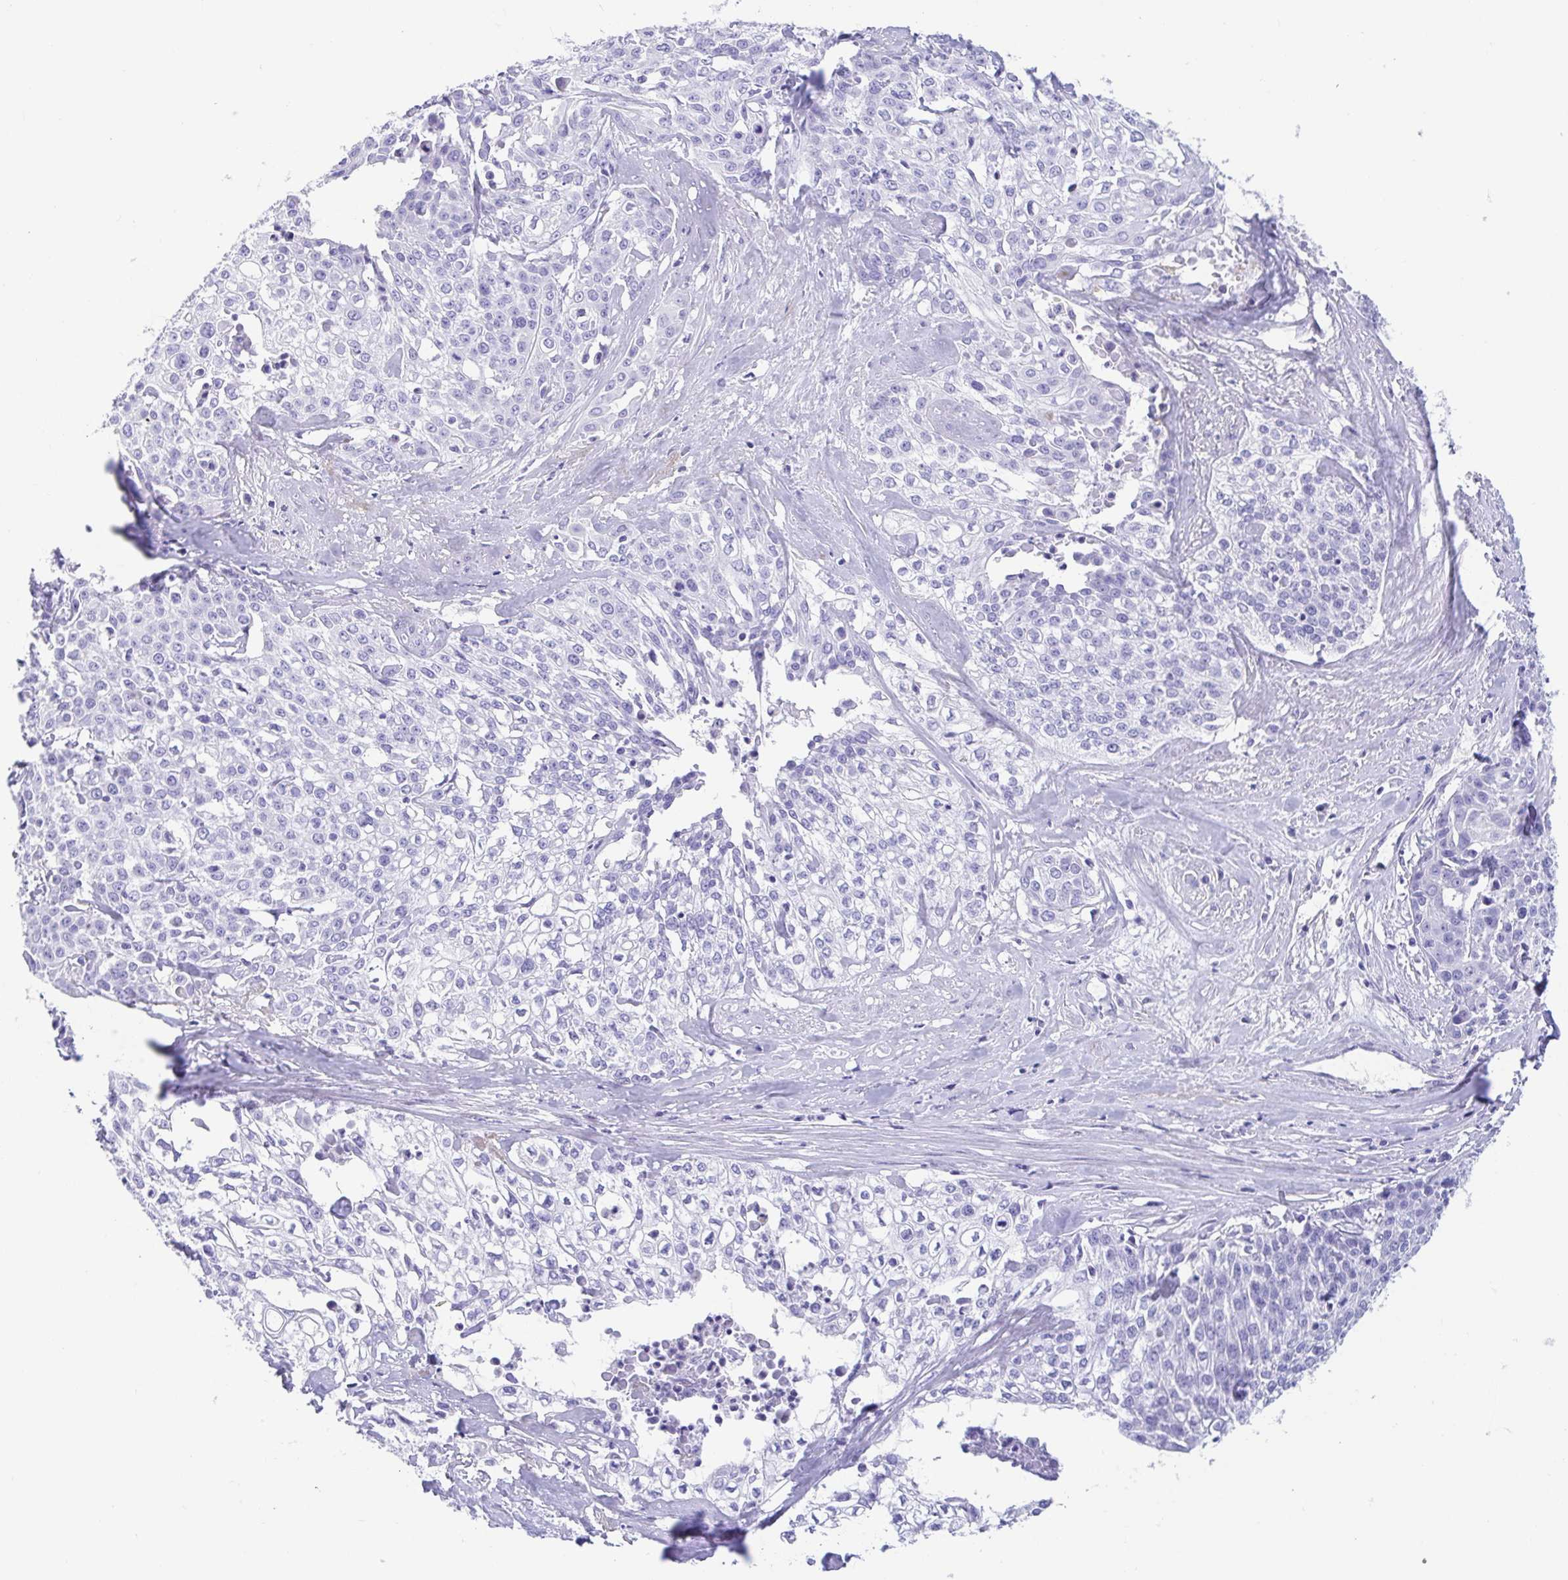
{"staining": {"intensity": "negative", "quantity": "none", "location": "none"}, "tissue": "cervical cancer", "cell_type": "Tumor cells", "image_type": "cancer", "snomed": [{"axis": "morphology", "description": "Squamous cell carcinoma, NOS"}, {"axis": "topography", "description": "Cervix"}], "caption": "A high-resolution histopathology image shows immunohistochemistry (IHC) staining of cervical cancer (squamous cell carcinoma), which reveals no significant positivity in tumor cells.", "gene": "GKN1", "patient": {"sex": "female", "age": 39}}